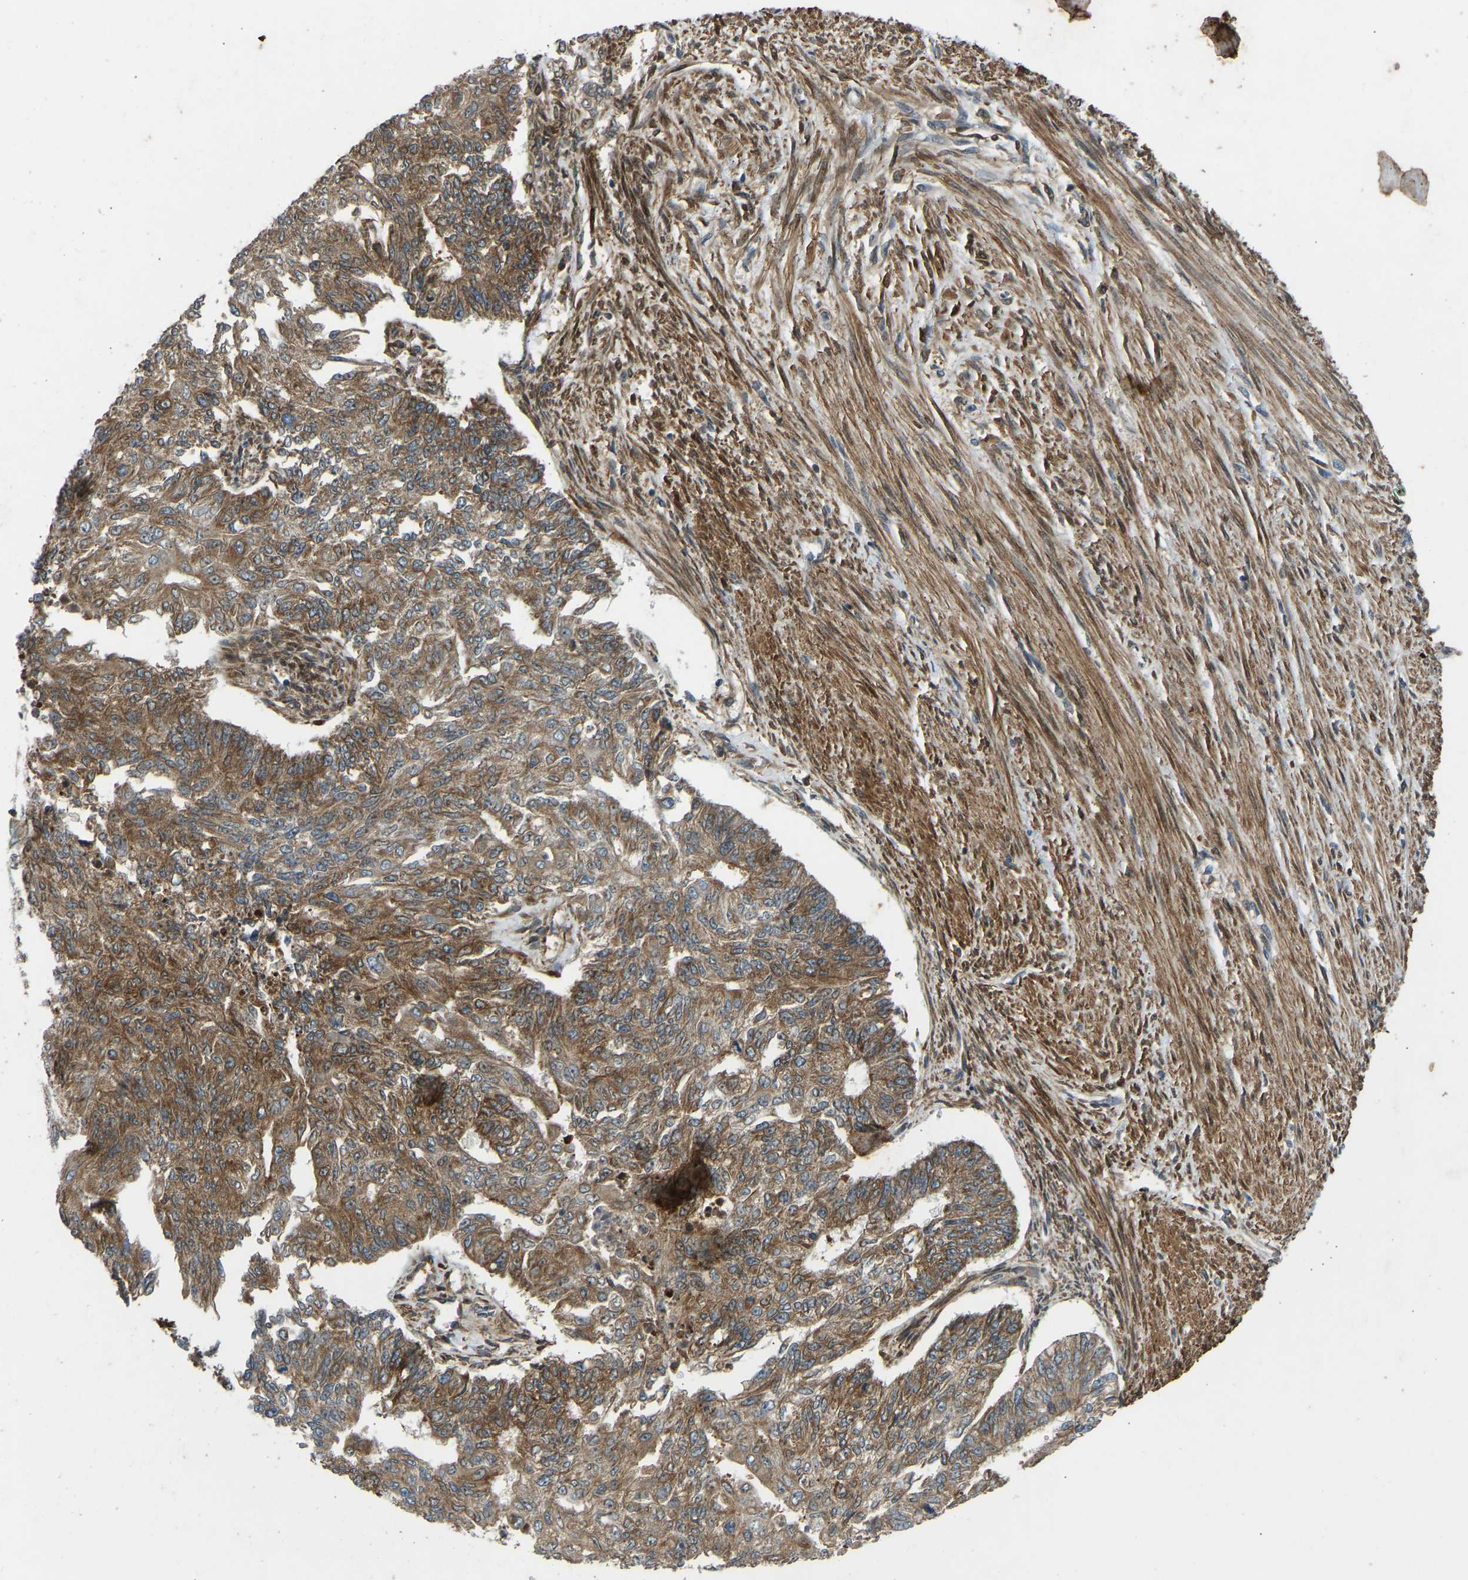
{"staining": {"intensity": "moderate", "quantity": ">75%", "location": "cytoplasmic/membranous"}, "tissue": "endometrial cancer", "cell_type": "Tumor cells", "image_type": "cancer", "snomed": [{"axis": "morphology", "description": "Adenocarcinoma, NOS"}, {"axis": "topography", "description": "Endometrium"}], "caption": "A medium amount of moderate cytoplasmic/membranous expression is appreciated in about >75% of tumor cells in endometrial adenocarcinoma tissue.", "gene": "OS9", "patient": {"sex": "female", "age": 32}}